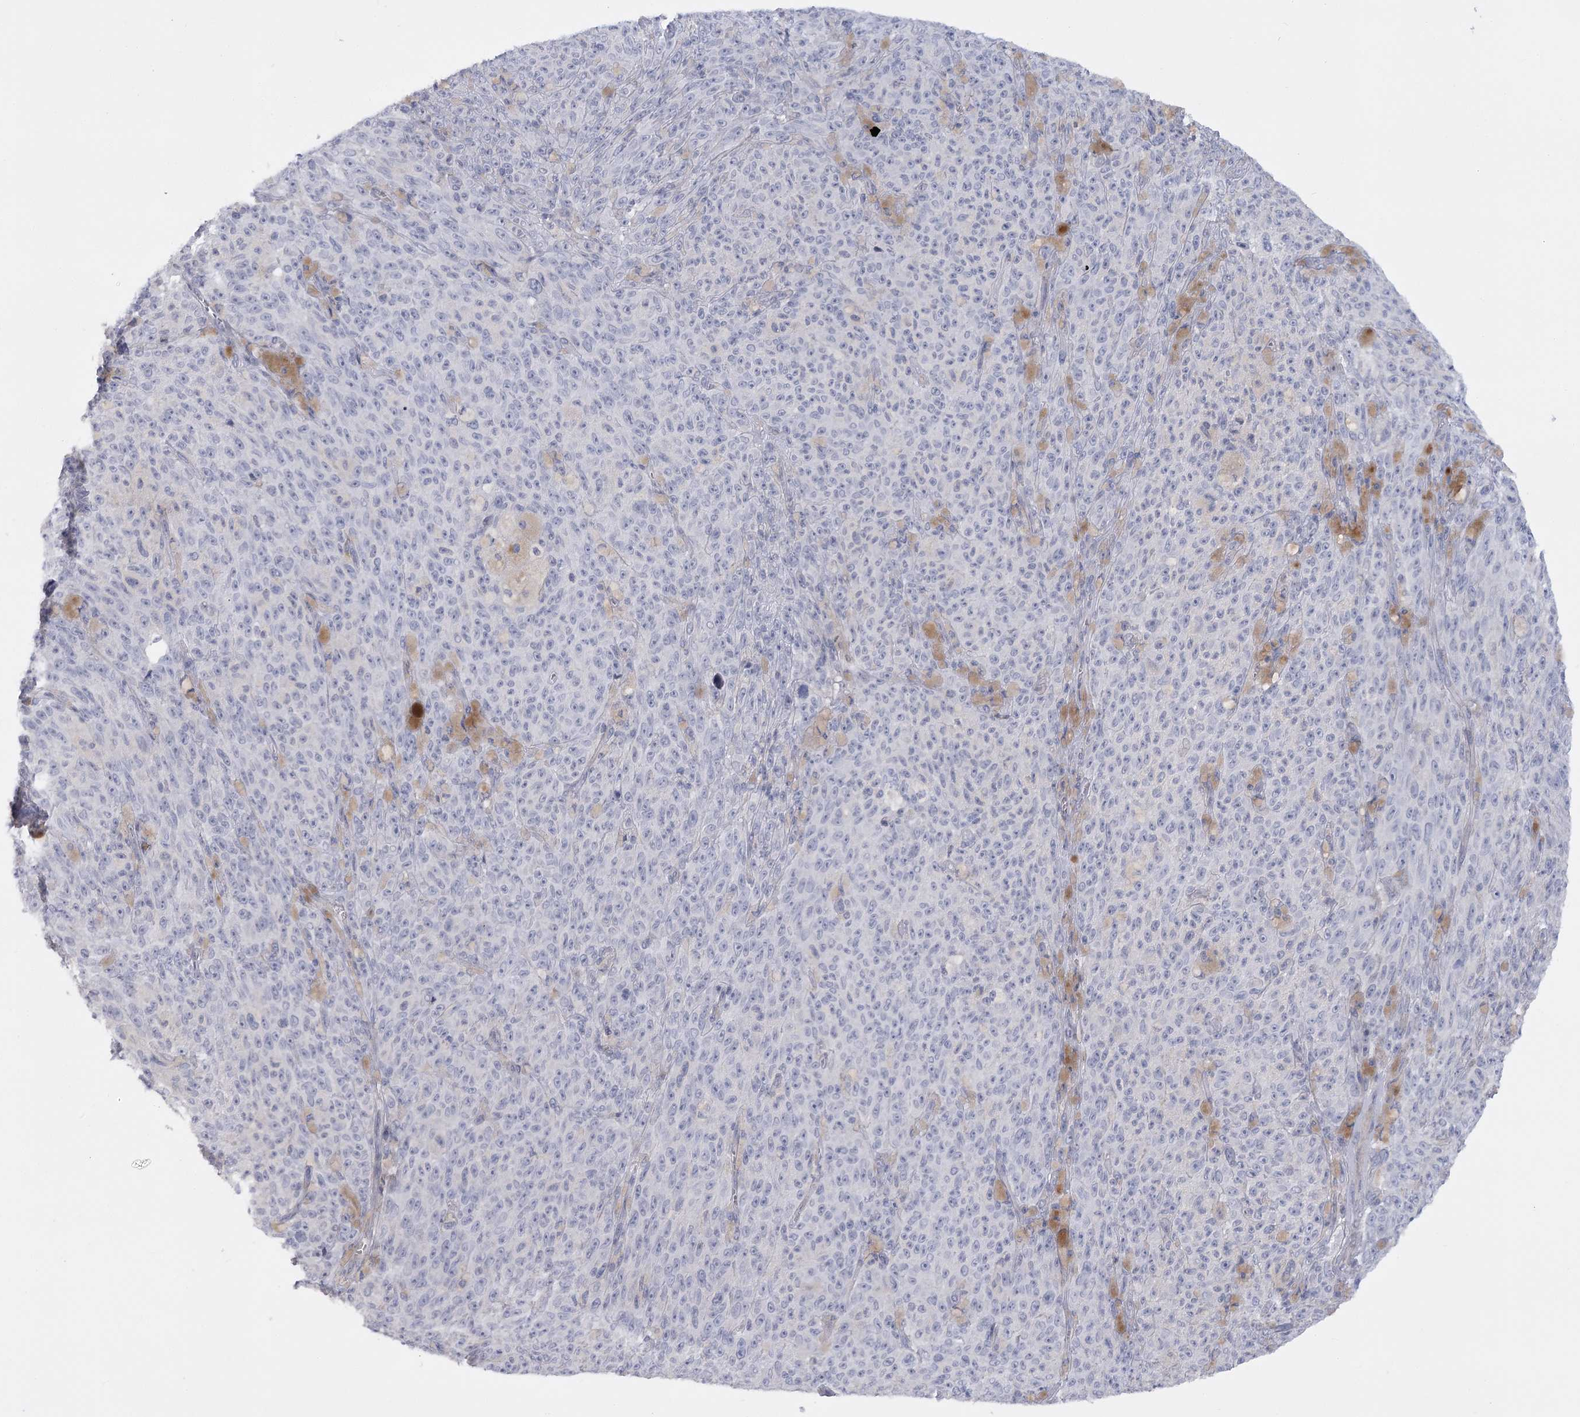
{"staining": {"intensity": "negative", "quantity": "none", "location": "none"}, "tissue": "melanoma", "cell_type": "Tumor cells", "image_type": "cancer", "snomed": [{"axis": "morphology", "description": "Malignant melanoma, NOS"}, {"axis": "topography", "description": "Skin"}], "caption": "Tumor cells are negative for protein expression in human melanoma.", "gene": "FAM76B", "patient": {"sex": "female", "age": 82}}